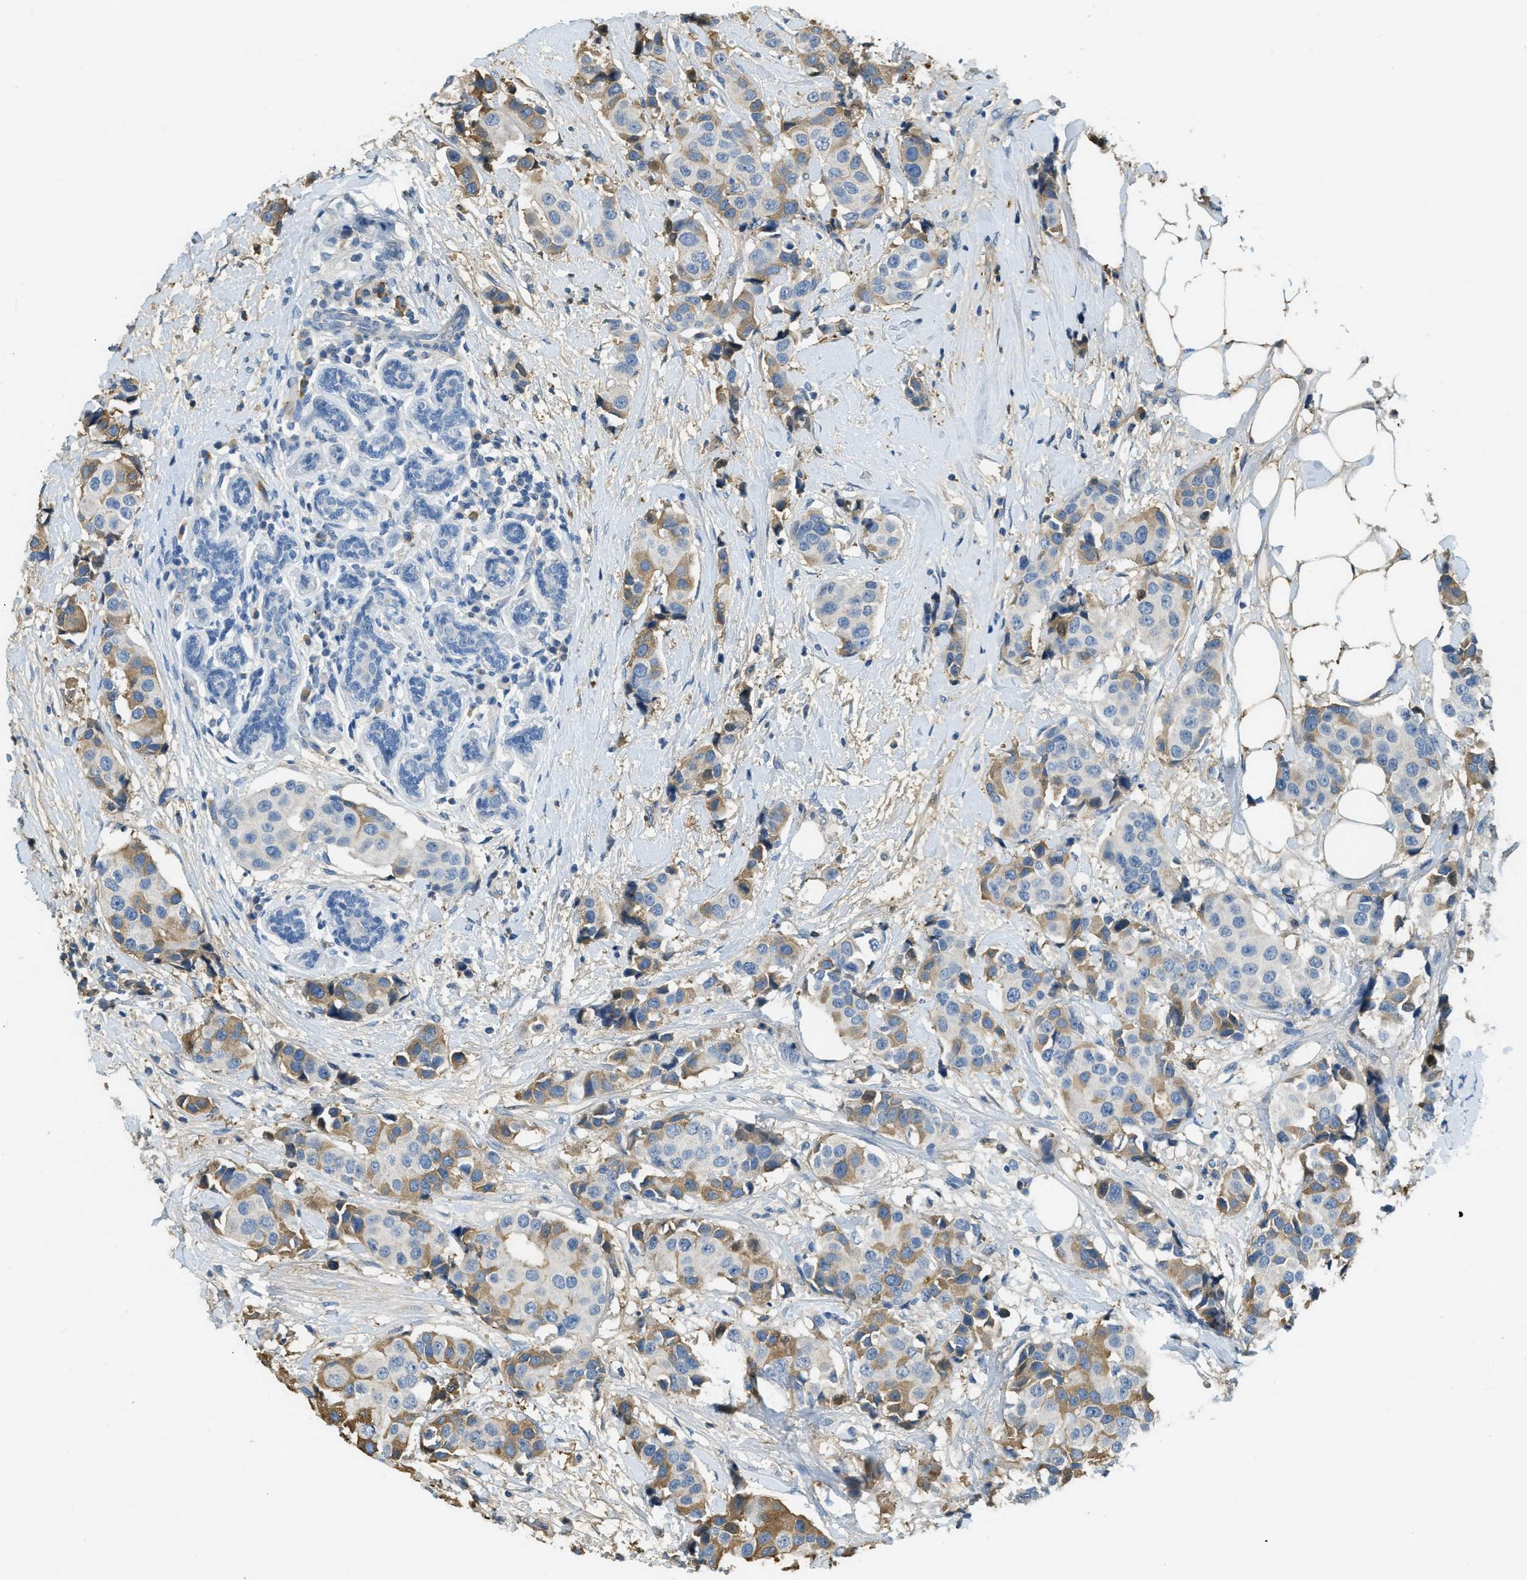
{"staining": {"intensity": "moderate", "quantity": ">75%", "location": "cytoplasmic/membranous"}, "tissue": "breast cancer", "cell_type": "Tumor cells", "image_type": "cancer", "snomed": [{"axis": "morphology", "description": "Normal tissue, NOS"}, {"axis": "morphology", "description": "Duct carcinoma"}, {"axis": "topography", "description": "Breast"}], "caption": "Protein staining reveals moderate cytoplasmic/membranous staining in about >75% of tumor cells in invasive ductal carcinoma (breast). The protein is stained brown, and the nuclei are stained in blue (DAB (3,3'-diaminobenzidine) IHC with brightfield microscopy, high magnification).", "gene": "PRTN3", "patient": {"sex": "female", "age": 39}}